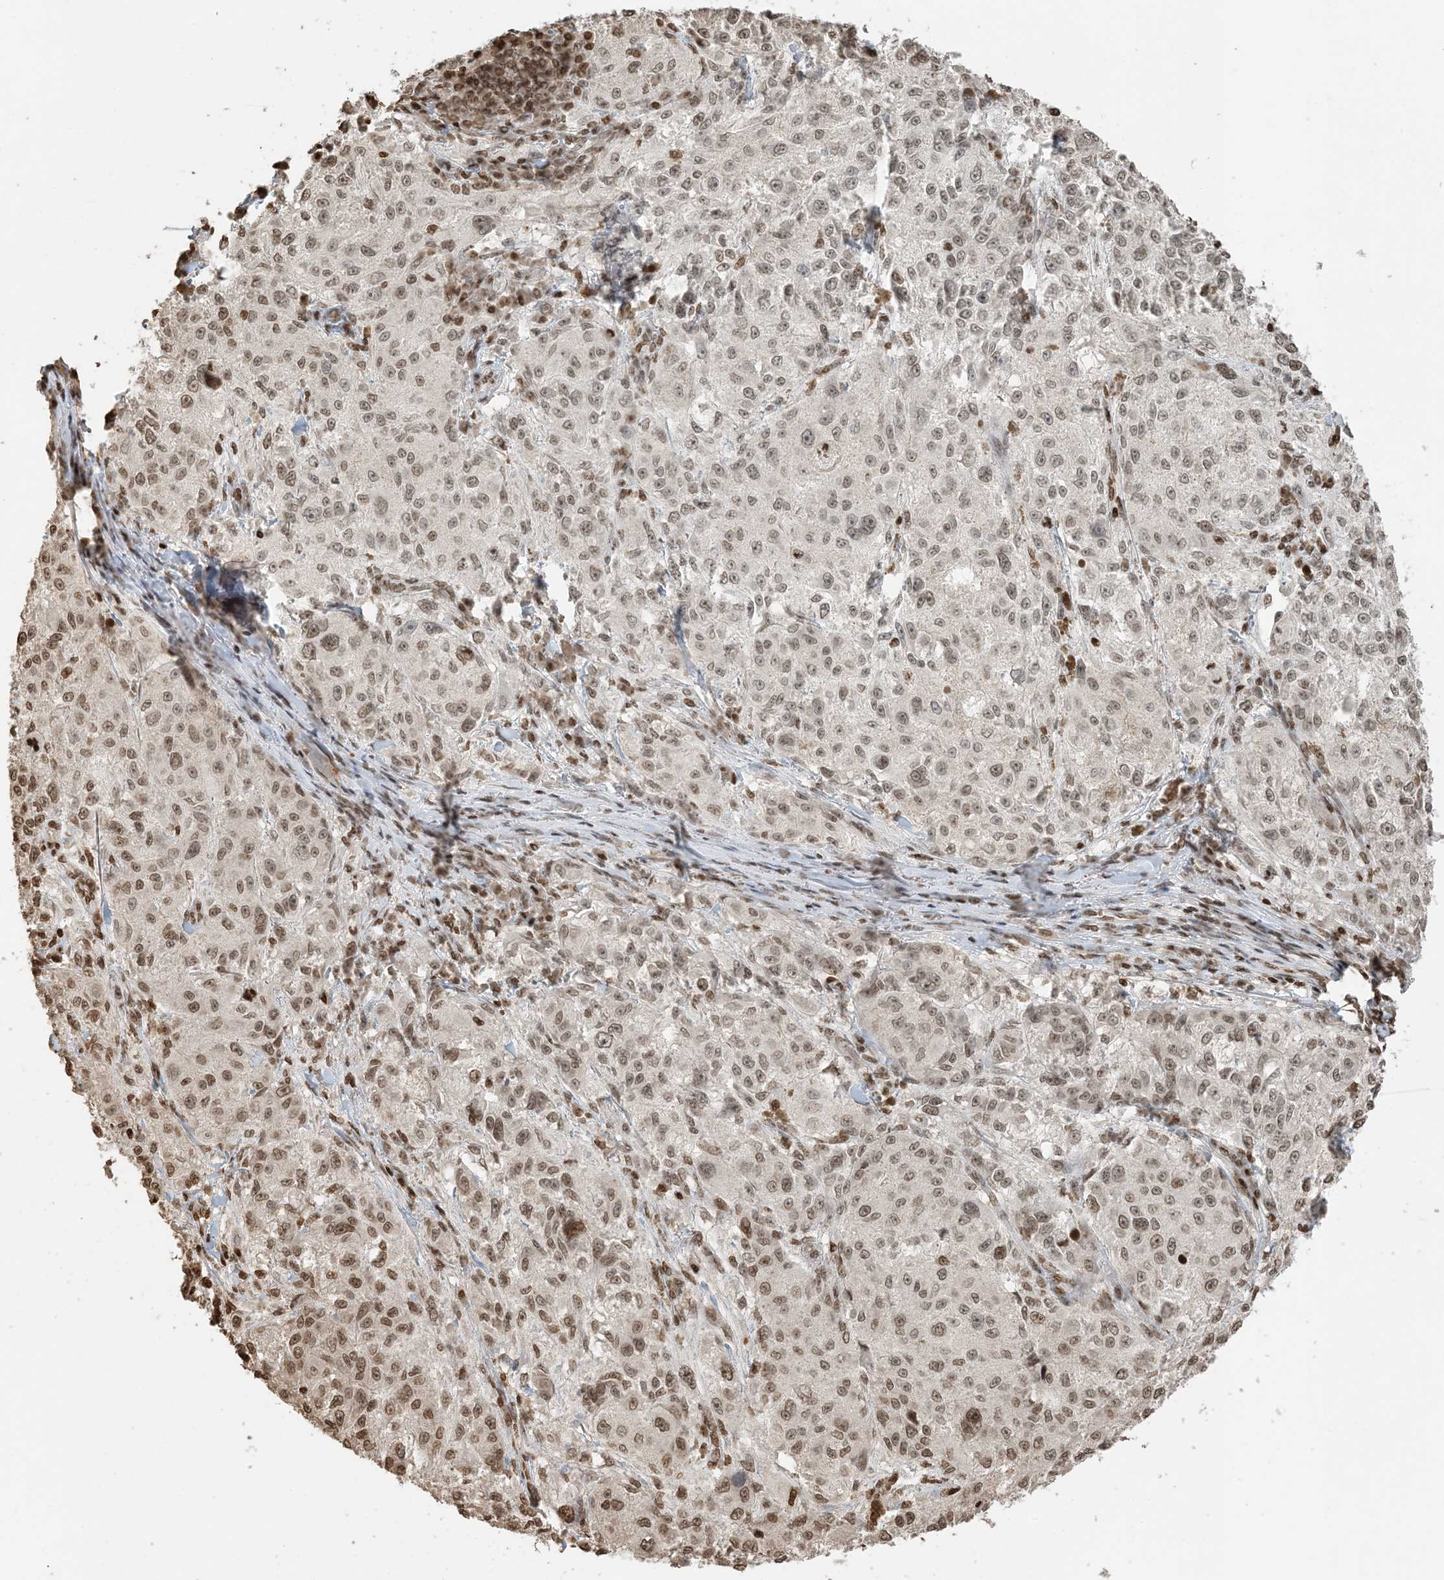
{"staining": {"intensity": "moderate", "quantity": "<25%", "location": "nuclear"}, "tissue": "melanoma", "cell_type": "Tumor cells", "image_type": "cancer", "snomed": [{"axis": "morphology", "description": "Necrosis, NOS"}, {"axis": "morphology", "description": "Malignant melanoma, NOS"}, {"axis": "topography", "description": "Skin"}], "caption": "Human malignant melanoma stained for a protein (brown) shows moderate nuclear positive positivity in approximately <25% of tumor cells.", "gene": "H3-3B", "patient": {"sex": "female", "age": 87}}